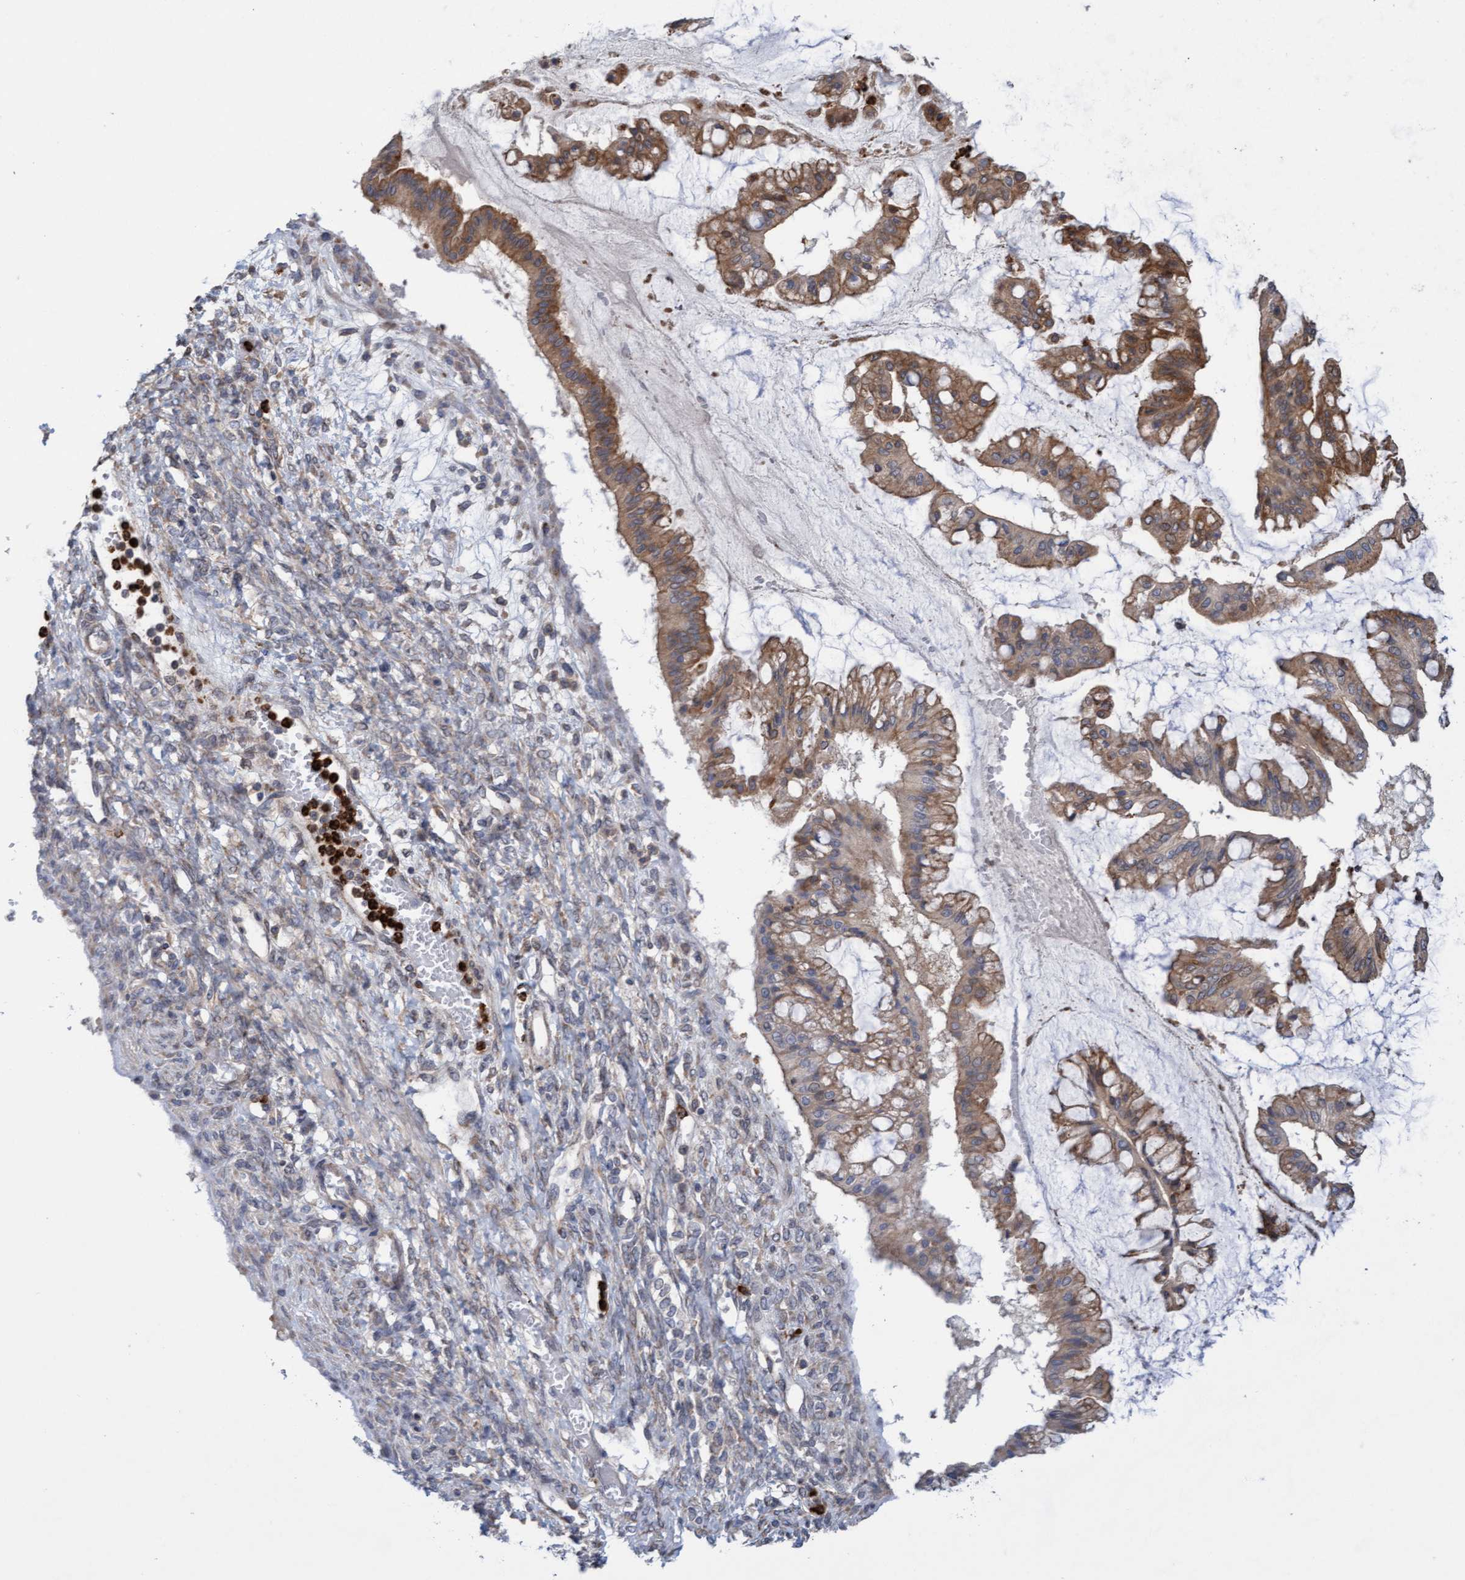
{"staining": {"intensity": "moderate", "quantity": ">75%", "location": "cytoplasmic/membranous"}, "tissue": "ovarian cancer", "cell_type": "Tumor cells", "image_type": "cancer", "snomed": [{"axis": "morphology", "description": "Cystadenocarcinoma, mucinous, NOS"}, {"axis": "topography", "description": "Ovary"}], "caption": "The image shows immunohistochemical staining of ovarian cancer. There is moderate cytoplasmic/membranous staining is appreciated in about >75% of tumor cells.", "gene": "MMP8", "patient": {"sex": "female", "age": 73}}